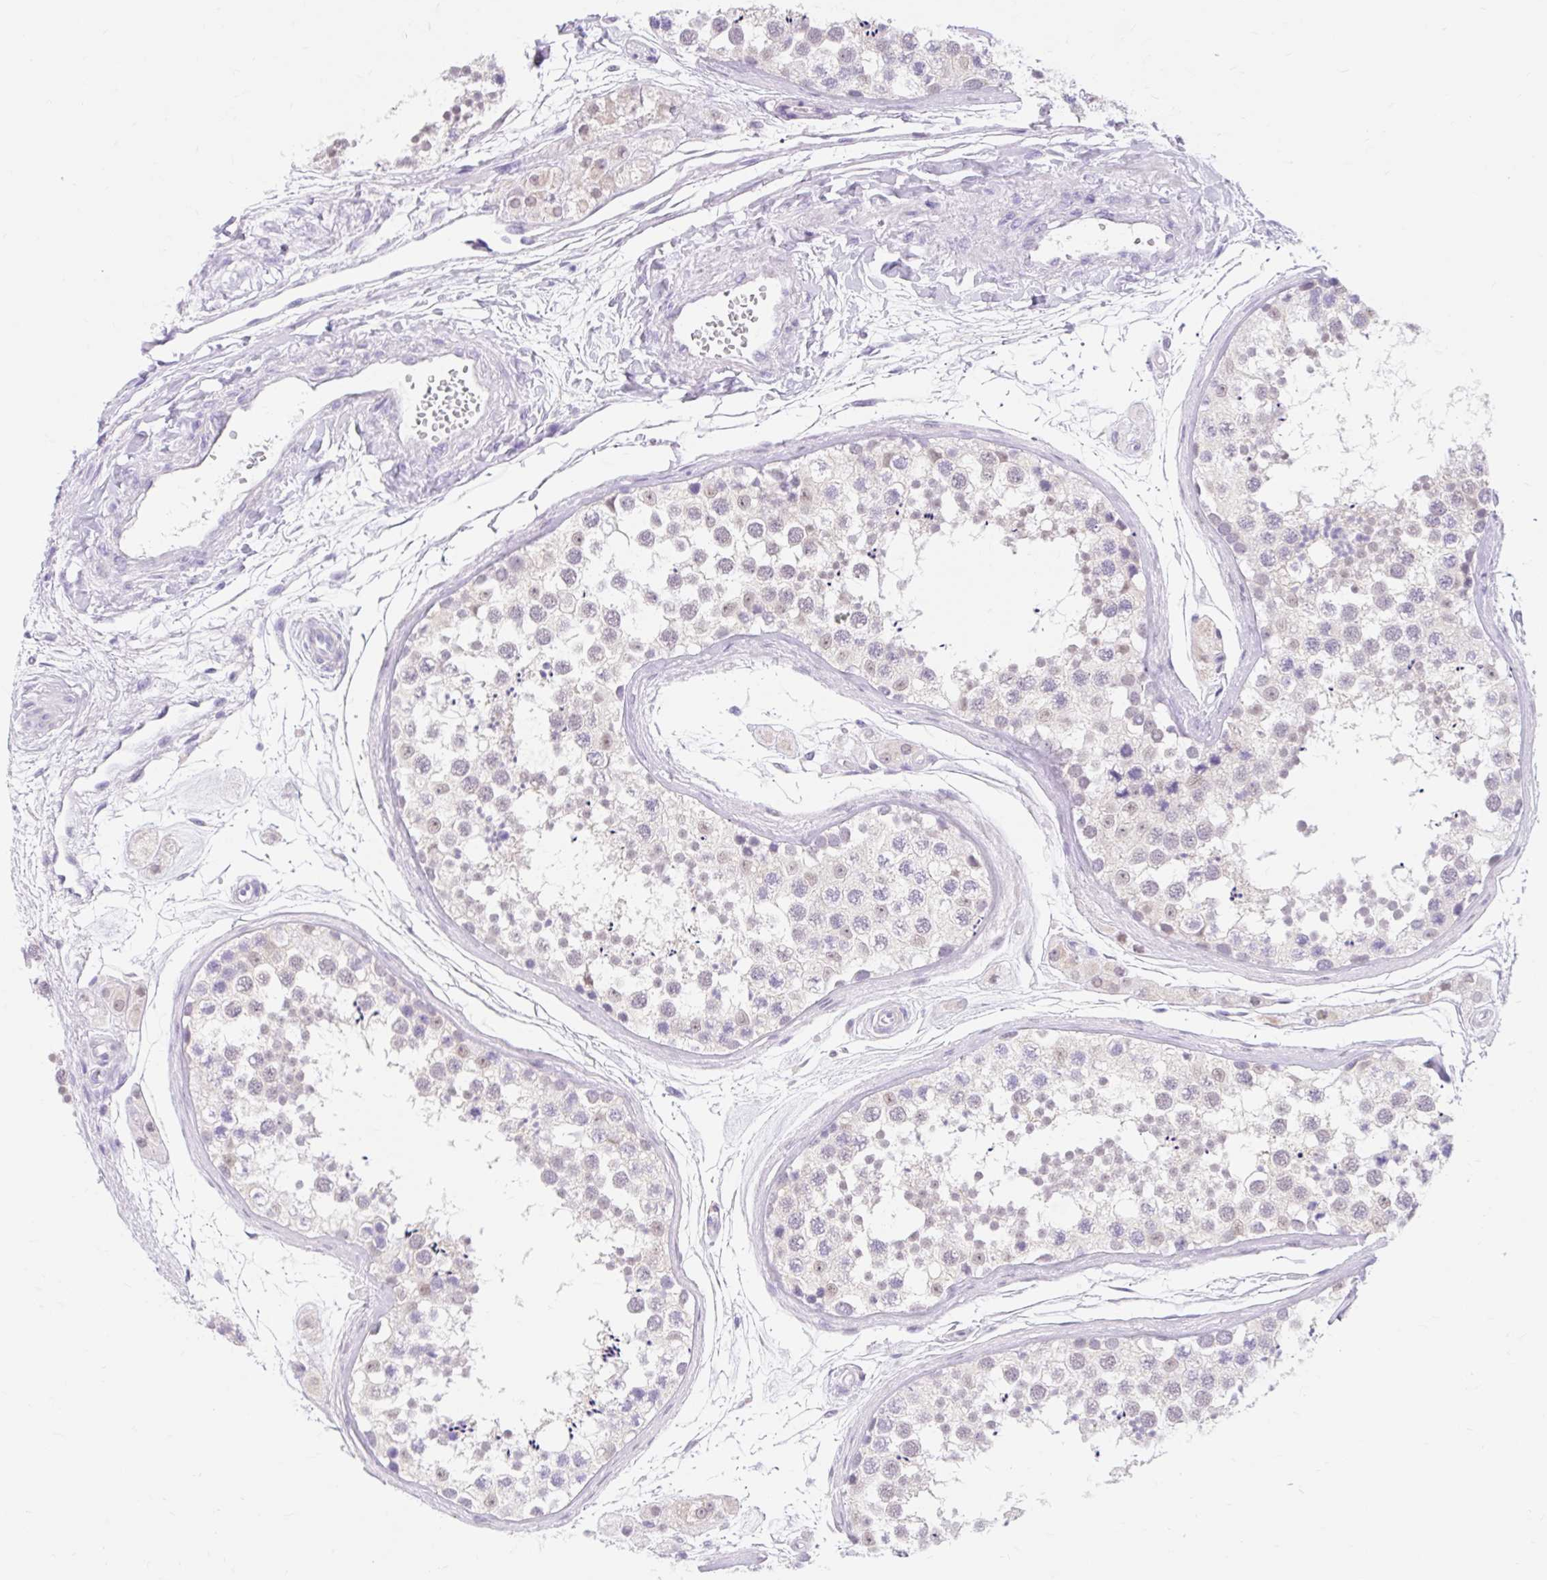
{"staining": {"intensity": "weak", "quantity": "<25%", "location": "nuclear"}, "tissue": "testis", "cell_type": "Cells in seminiferous ducts", "image_type": "normal", "snomed": [{"axis": "morphology", "description": "Normal tissue, NOS"}, {"axis": "topography", "description": "Testis"}], "caption": "Immunohistochemistry (IHC) of normal human testis demonstrates no positivity in cells in seminiferous ducts. (DAB (3,3'-diaminobenzidine) immunohistochemistry, high magnification).", "gene": "ITPK1", "patient": {"sex": "male", "age": 56}}